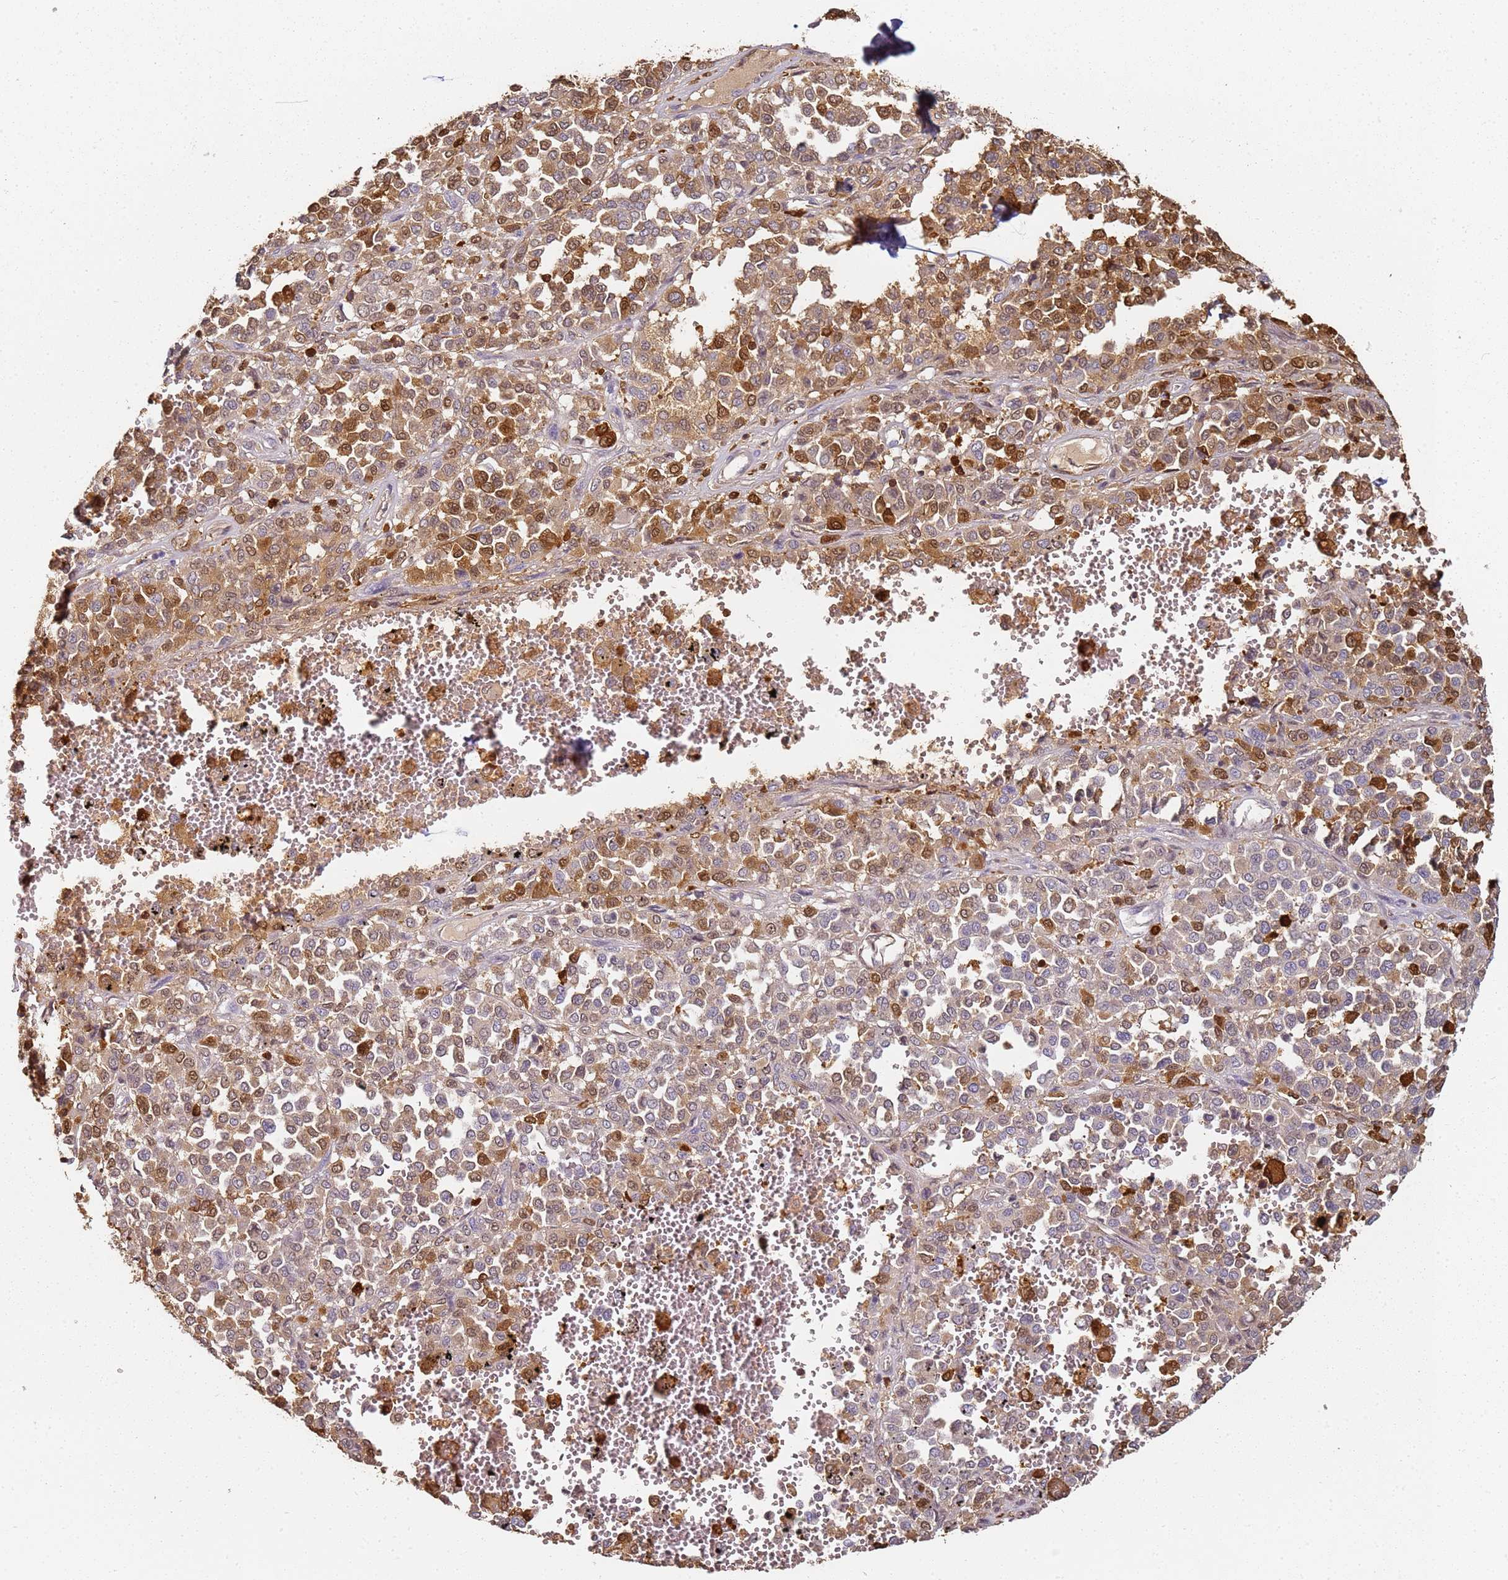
{"staining": {"intensity": "moderate", "quantity": "25%-75%", "location": "cytoplasmic/membranous,nuclear"}, "tissue": "melanoma", "cell_type": "Tumor cells", "image_type": "cancer", "snomed": [{"axis": "morphology", "description": "Malignant melanoma, Metastatic site"}, {"axis": "topography", "description": "Pancreas"}], "caption": "A brown stain highlights moderate cytoplasmic/membranous and nuclear staining of a protein in malignant melanoma (metastatic site) tumor cells.", "gene": "S100A4", "patient": {"sex": "female", "age": 30}}